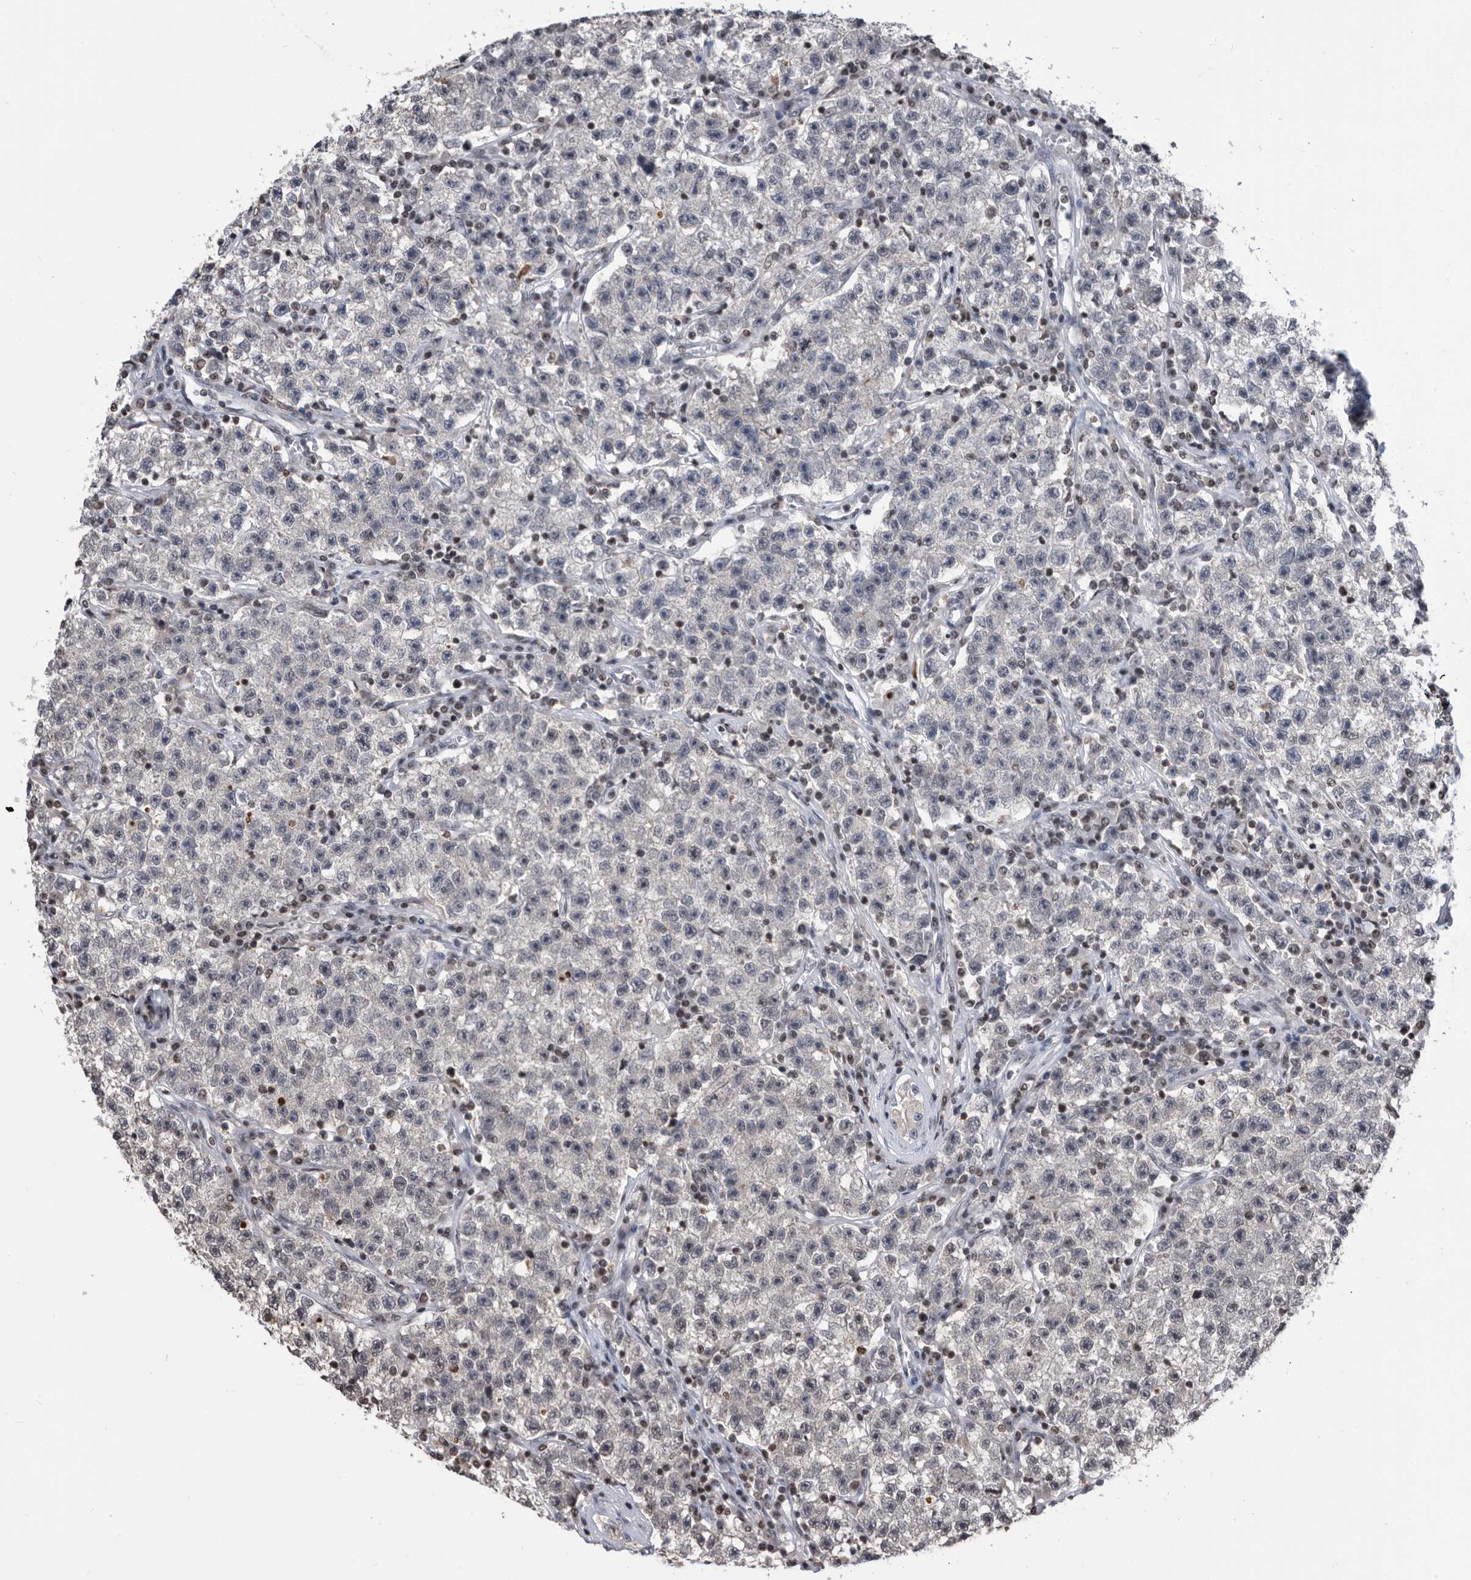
{"staining": {"intensity": "weak", "quantity": "<25%", "location": "cytoplasmic/membranous"}, "tissue": "testis cancer", "cell_type": "Tumor cells", "image_type": "cancer", "snomed": [{"axis": "morphology", "description": "Seminoma, NOS"}, {"axis": "topography", "description": "Testis"}], "caption": "A high-resolution histopathology image shows immunohistochemistry (IHC) staining of testis cancer (seminoma), which exhibits no significant expression in tumor cells.", "gene": "TSTD1", "patient": {"sex": "male", "age": 22}}